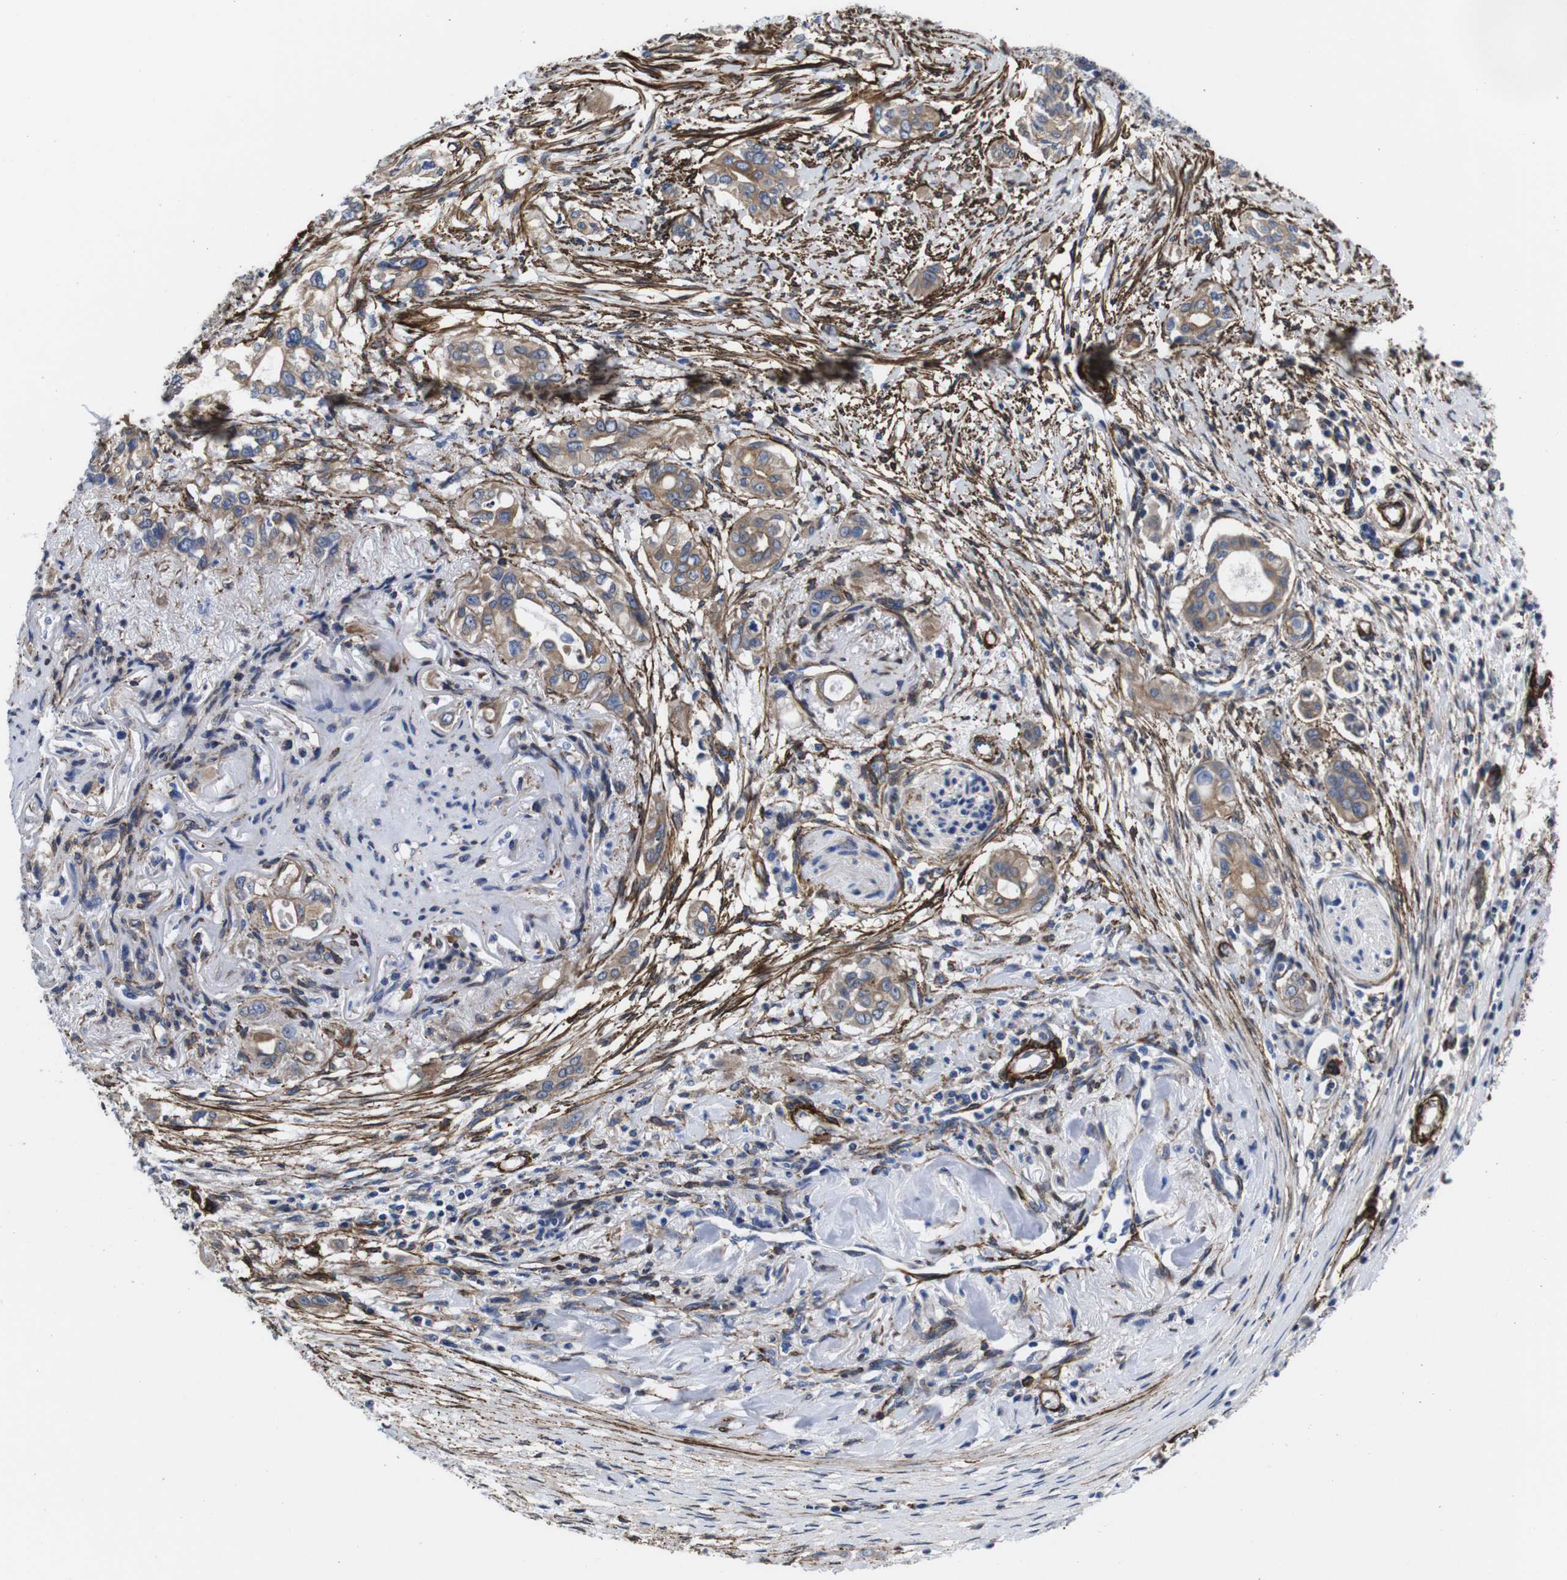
{"staining": {"intensity": "moderate", "quantity": ">75%", "location": "cytoplasmic/membranous"}, "tissue": "pancreatic cancer", "cell_type": "Tumor cells", "image_type": "cancer", "snomed": [{"axis": "morphology", "description": "Adenocarcinoma, NOS"}, {"axis": "topography", "description": "Pancreas"}], "caption": "Protein positivity by immunohistochemistry (IHC) reveals moderate cytoplasmic/membranous positivity in approximately >75% of tumor cells in pancreatic cancer.", "gene": "WNT10A", "patient": {"sex": "female", "age": 60}}